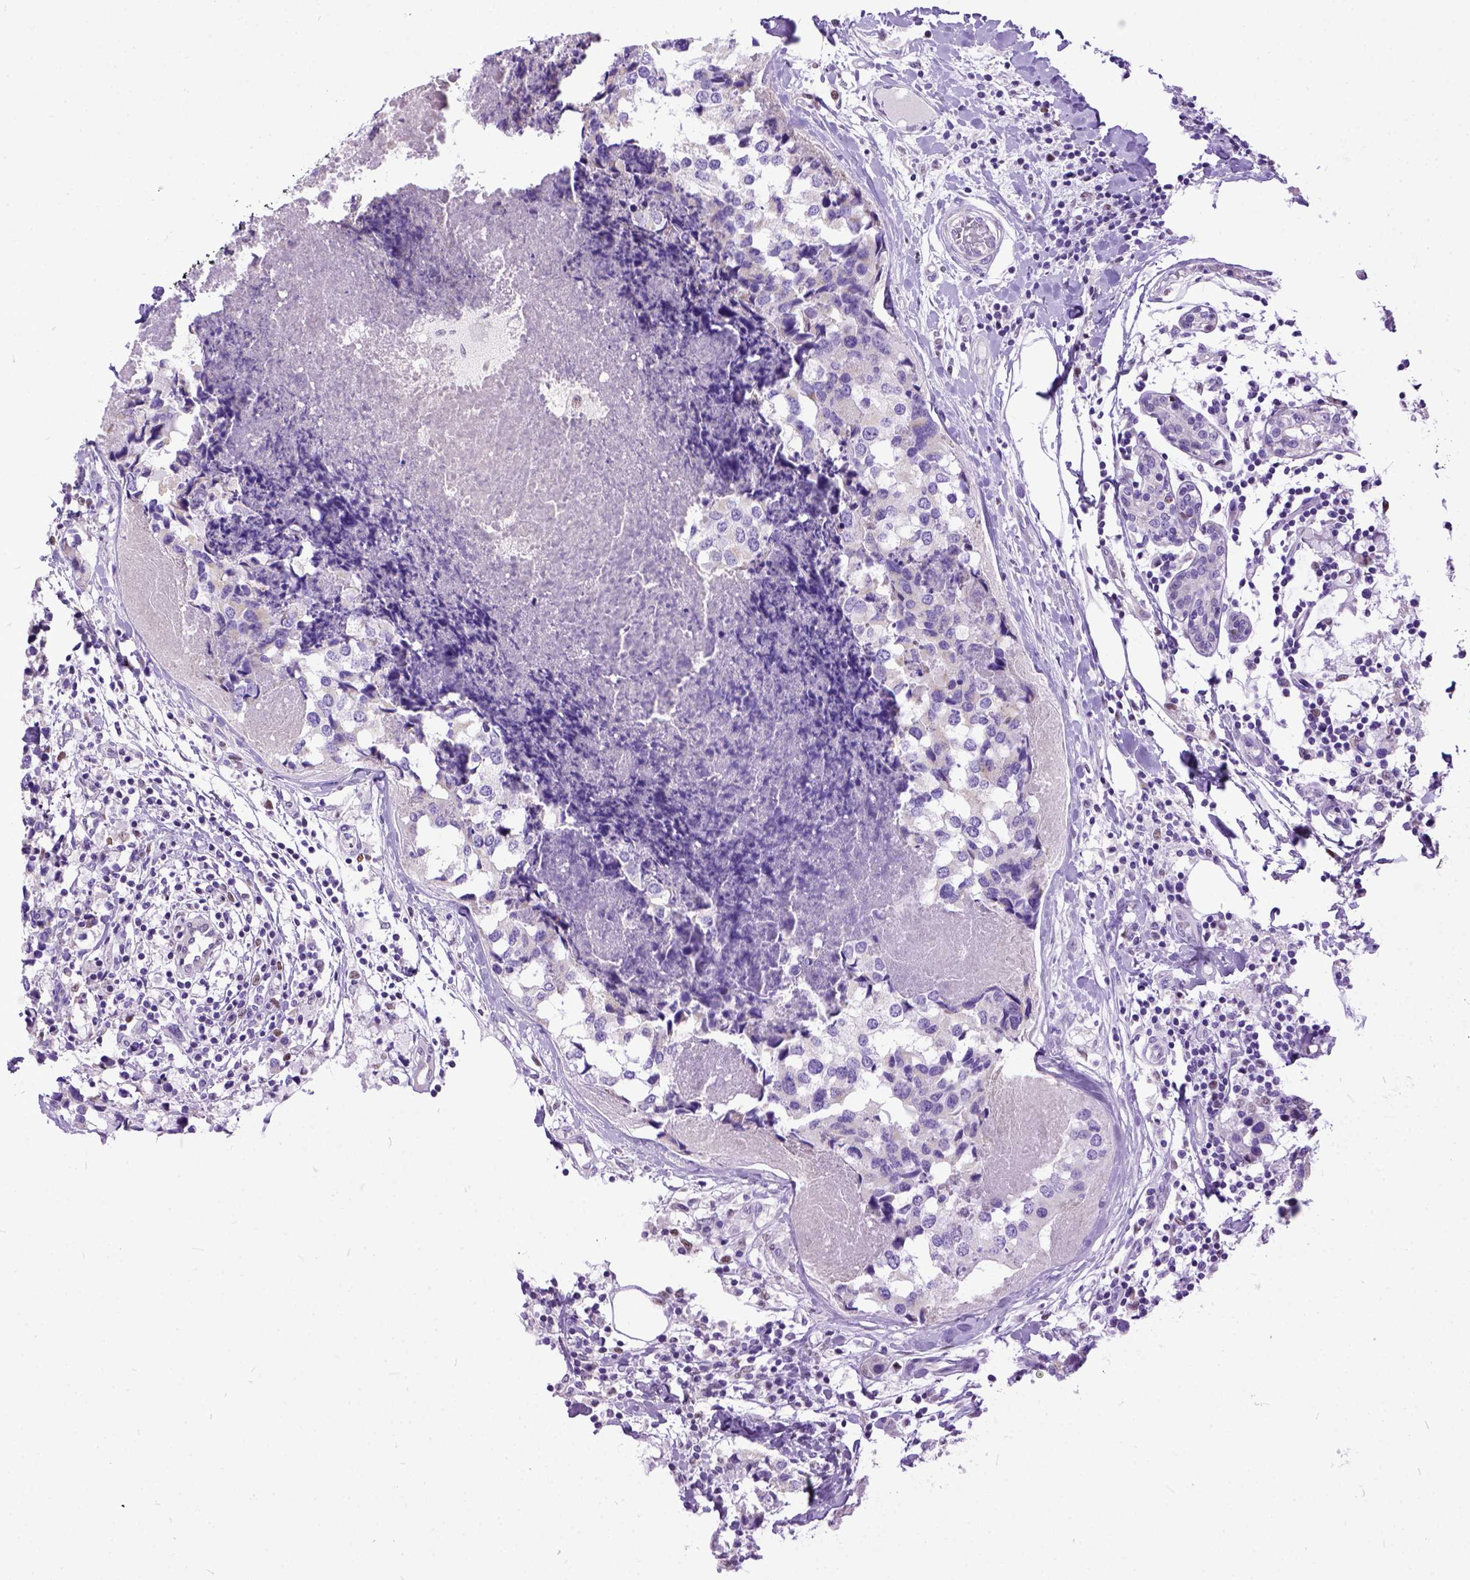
{"staining": {"intensity": "negative", "quantity": "none", "location": "none"}, "tissue": "breast cancer", "cell_type": "Tumor cells", "image_type": "cancer", "snomed": [{"axis": "morphology", "description": "Lobular carcinoma"}, {"axis": "topography", "description": "Breast"}], "caption": "Tumor cells are negative for brown protein staining in breast lobular carcinoma. The staining was performed using DAB (3,3'-diaminobenzidine) to visualize the protein expression in brown, while the nuclei were stained in blue with hematoxylin (Magnification: 20x).", "gene": "CRB1", "patient": {"sex": "female", "age": 59}}